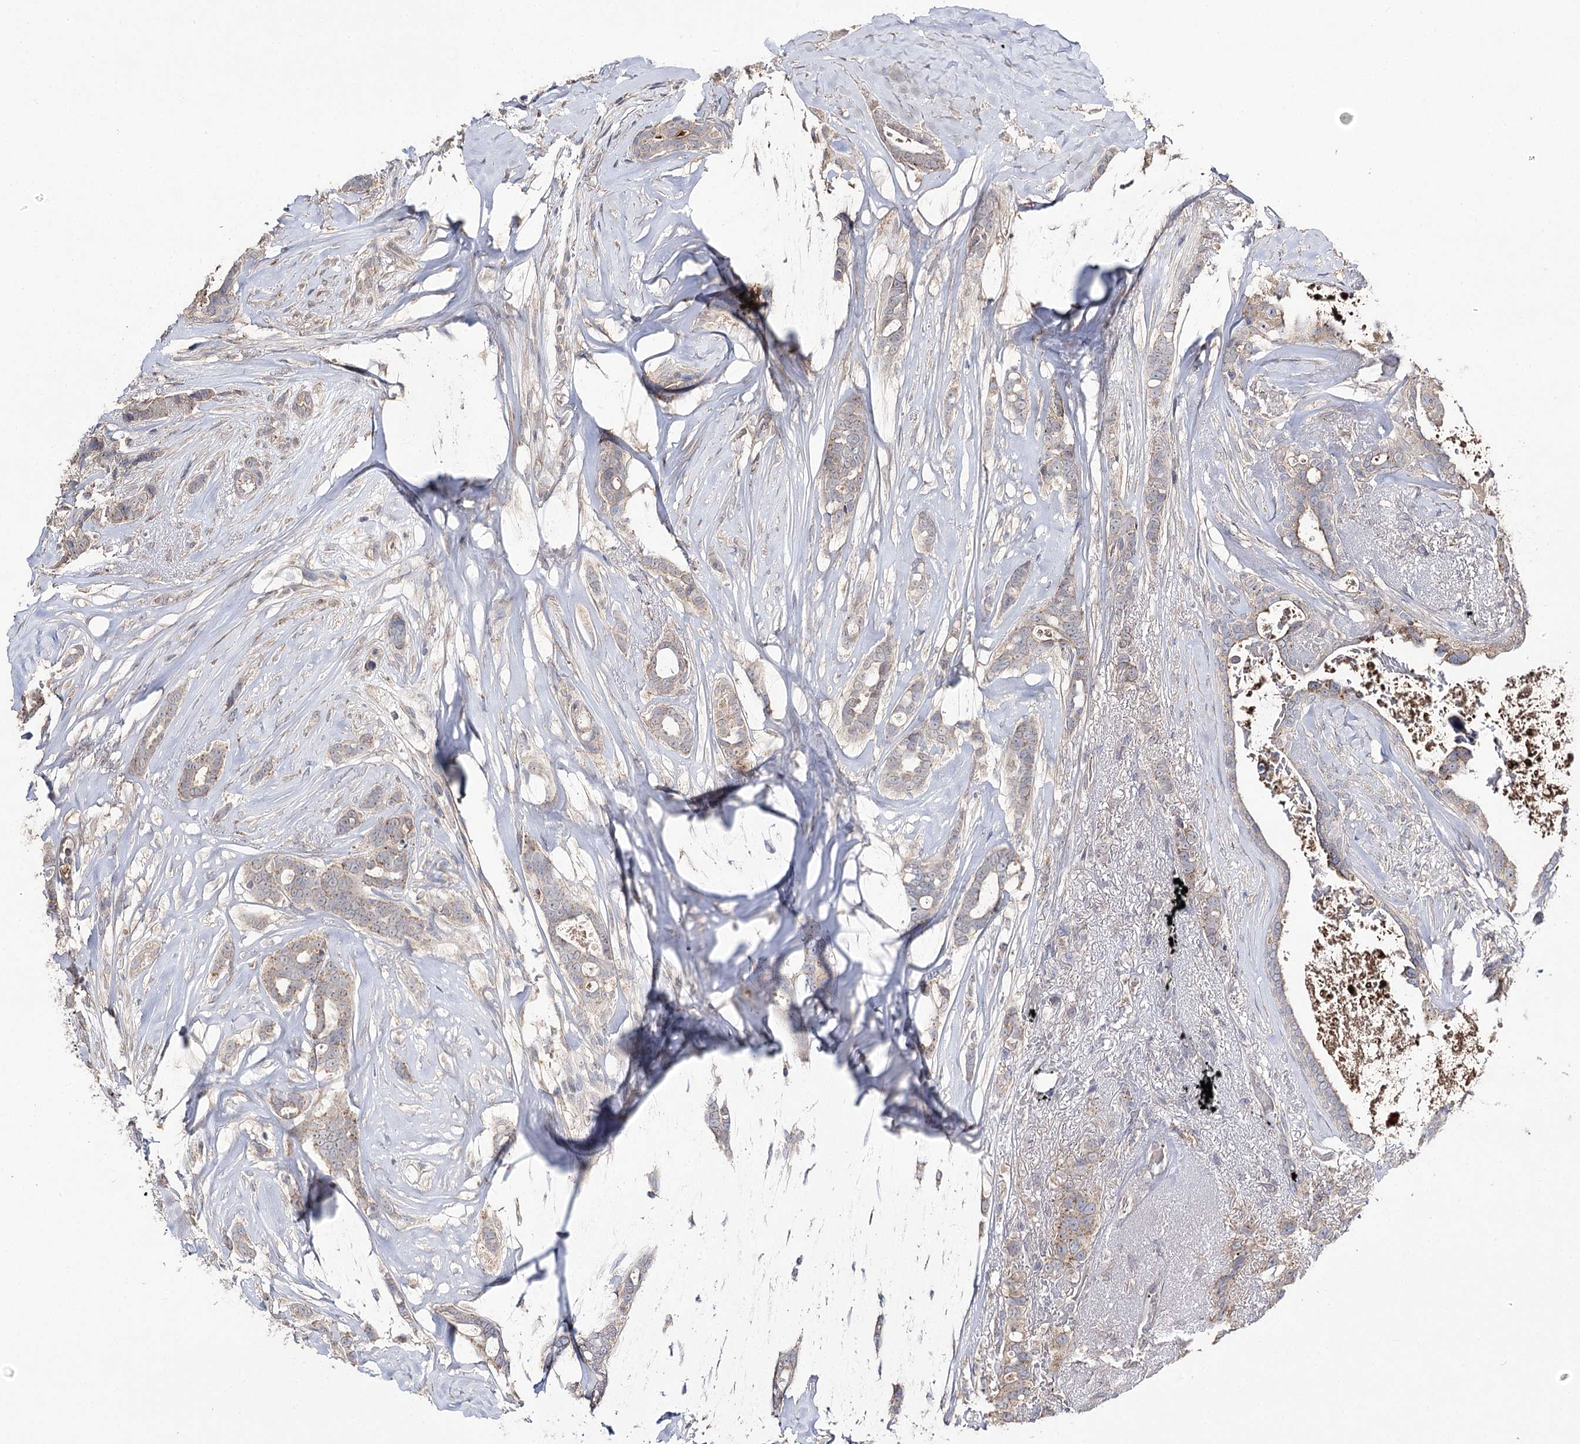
{"staining": {"intensity": "weak", "quantity": "<25%", "location": "cytoplasmic/membranous"}, "tissue": "breast cancer", "cell_type": "Tumor cells", "image_type": "cancer", "snomed": [{"axis": "morphology", "description": "Lobular carcinoma"}, {"axis": "topography", "description": "Breast"}], "caption": "Breast lobular carcinoma was stained to show a protein in brown. There is no significant expression in tumor cells.", "gene": "AURKC", "patient": {"sex": "female", "age": 51}}